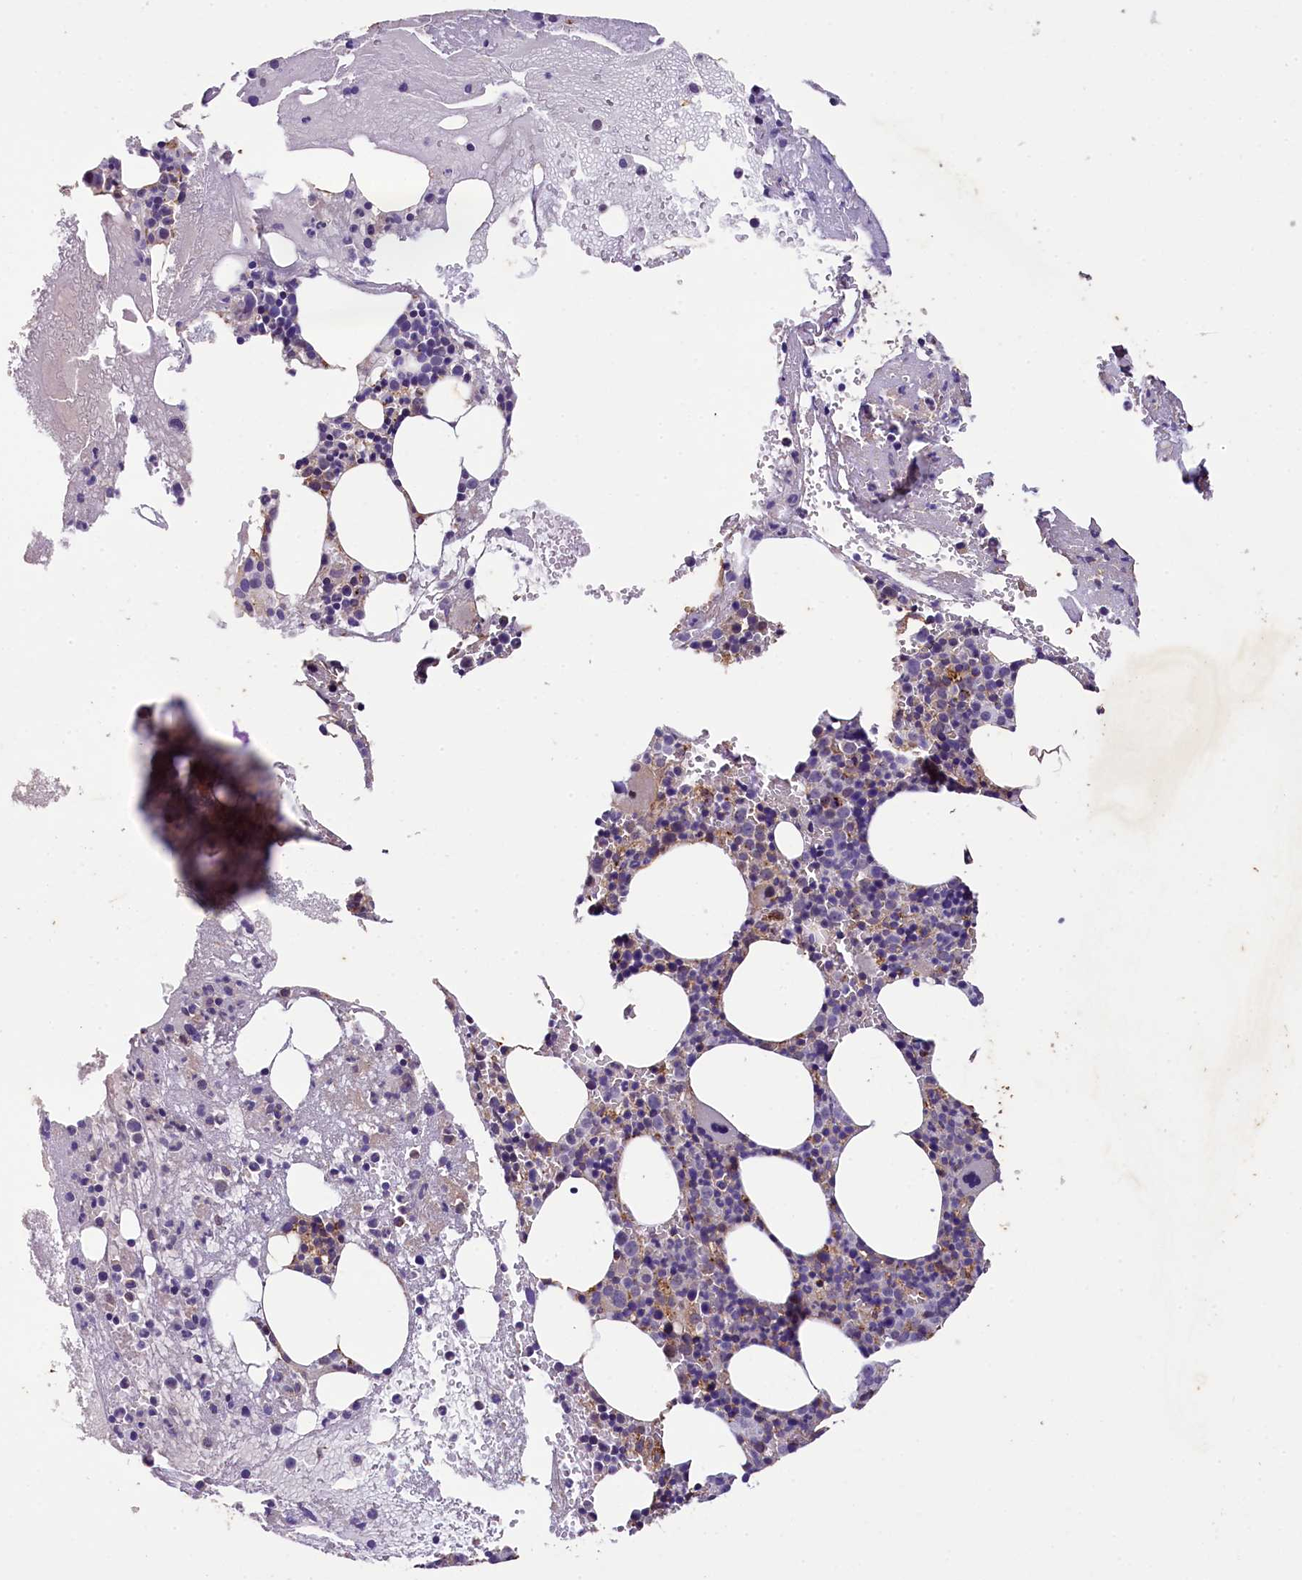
{"staining": {"intensity": "weak", "quantity": "25%-75%", "location": "cytoplasmic/membranous"}, "tissue": "bone marrow", "cell_type": "Hematopoietic cells", "image_type": "normal", "snomed": [{"axis": "morphology", "description": "Normal tissue, NOS"}, {"axis": "topography", "description": "Bone marrow"}], "caption": "Immunohistochemical staining of benign human bone marrow displays weak cytoplasmic/membranous protein positivity in about 25%-75% of hematopoietic cells.", "gene": "PLXNB1", "patient": {"sex": "male", "age": 61}}